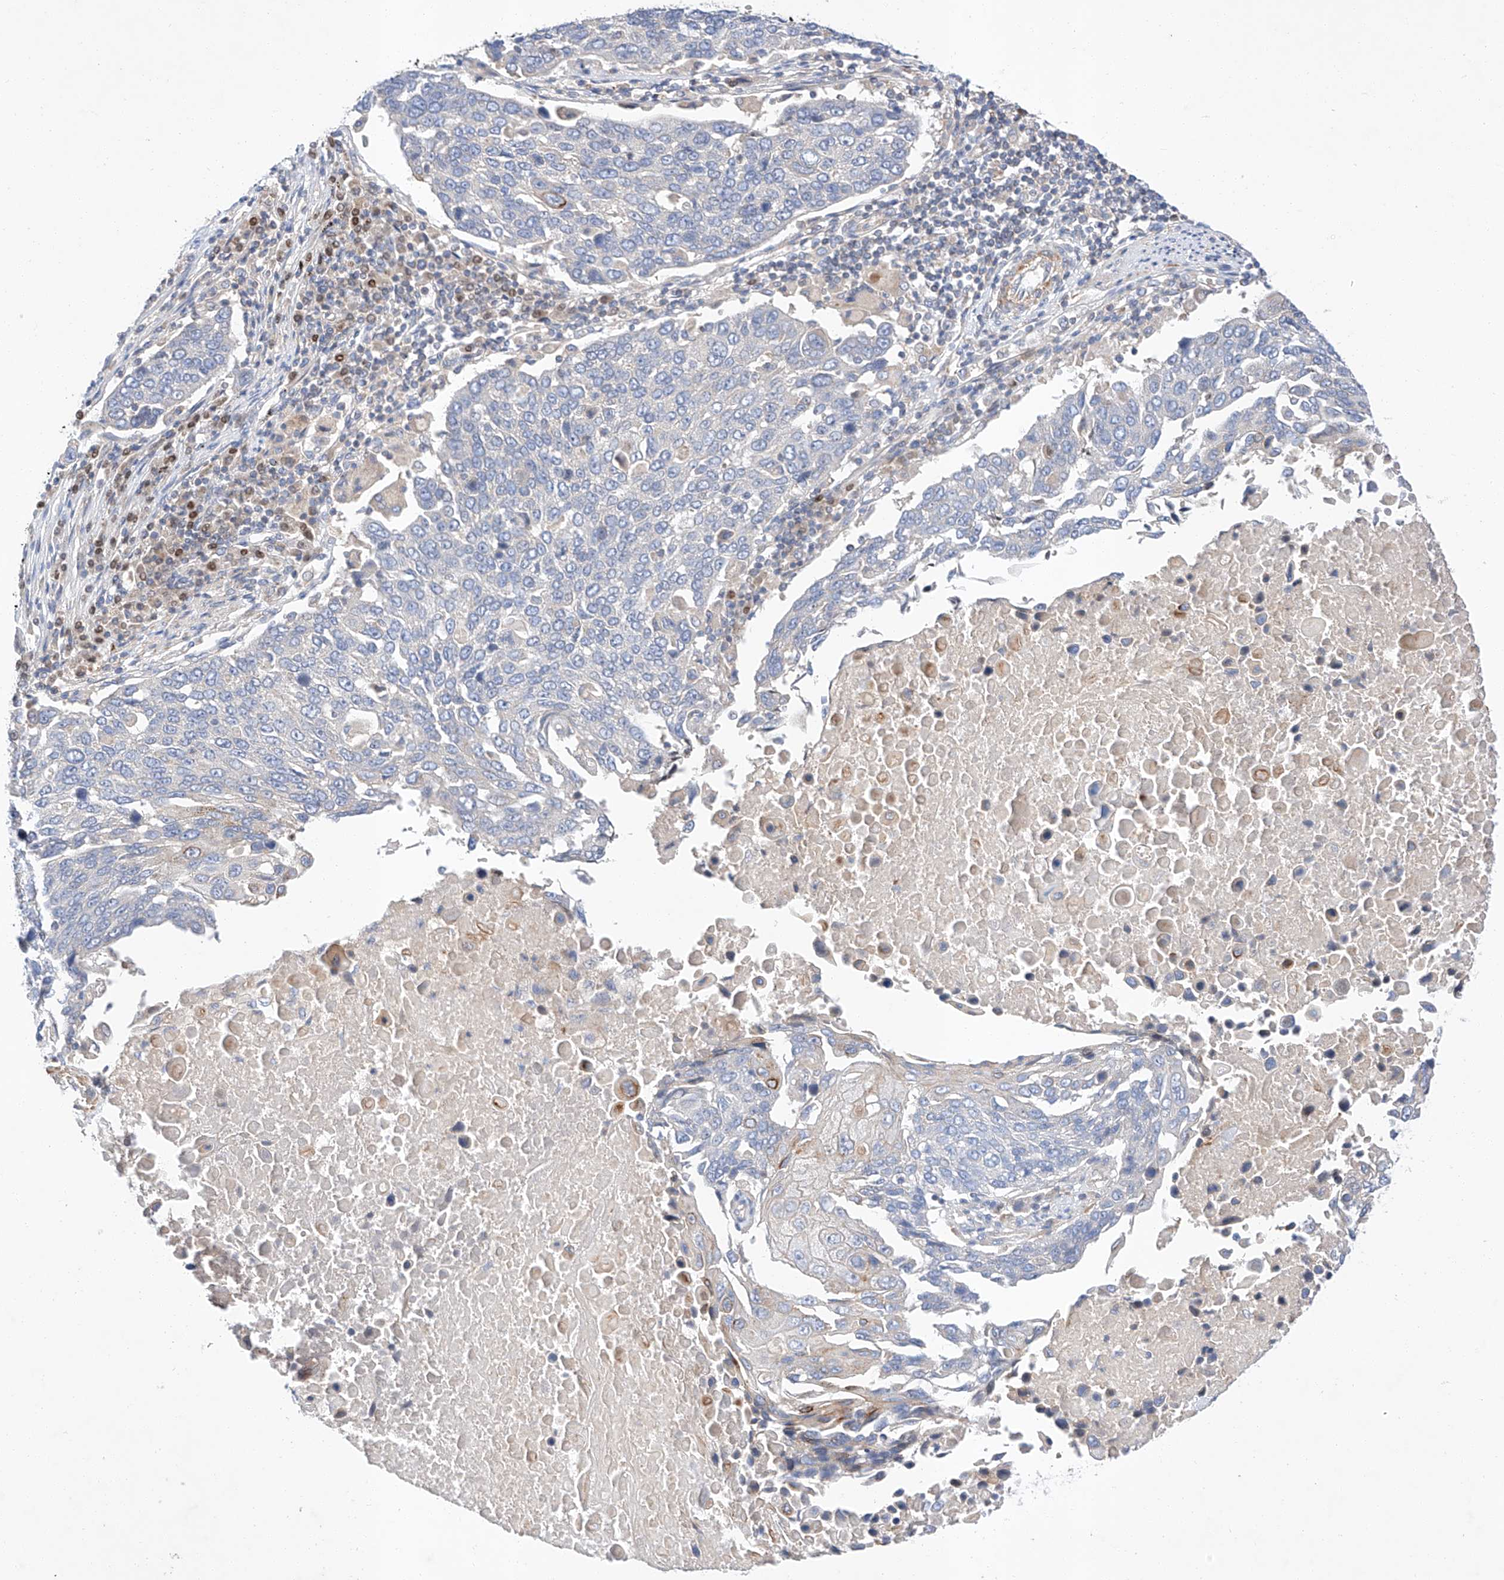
{"staining": {"intensity": "negative", "quantity": "none", "location": "none"}, "tissue": "lung cancer", "cell_type": "Tumor cells", "image_type": "cancer", "snomed": [{"axis": "morphology", "description": "Squamous cell carcinoma, NOS"}, {"axis": "topography", "description": "Lung"}], "caption": "Lung cancer was stained to show a protein in brown. There is no significant positivity in tumor cells. The staining was performed using DAB to visualize the protein expression in brown, while the nuclei were stained in blue with hematoxylin (Magnification: 20x).", "gene": "C6orf118", "patient": {"sex": "male", "age": 66}}